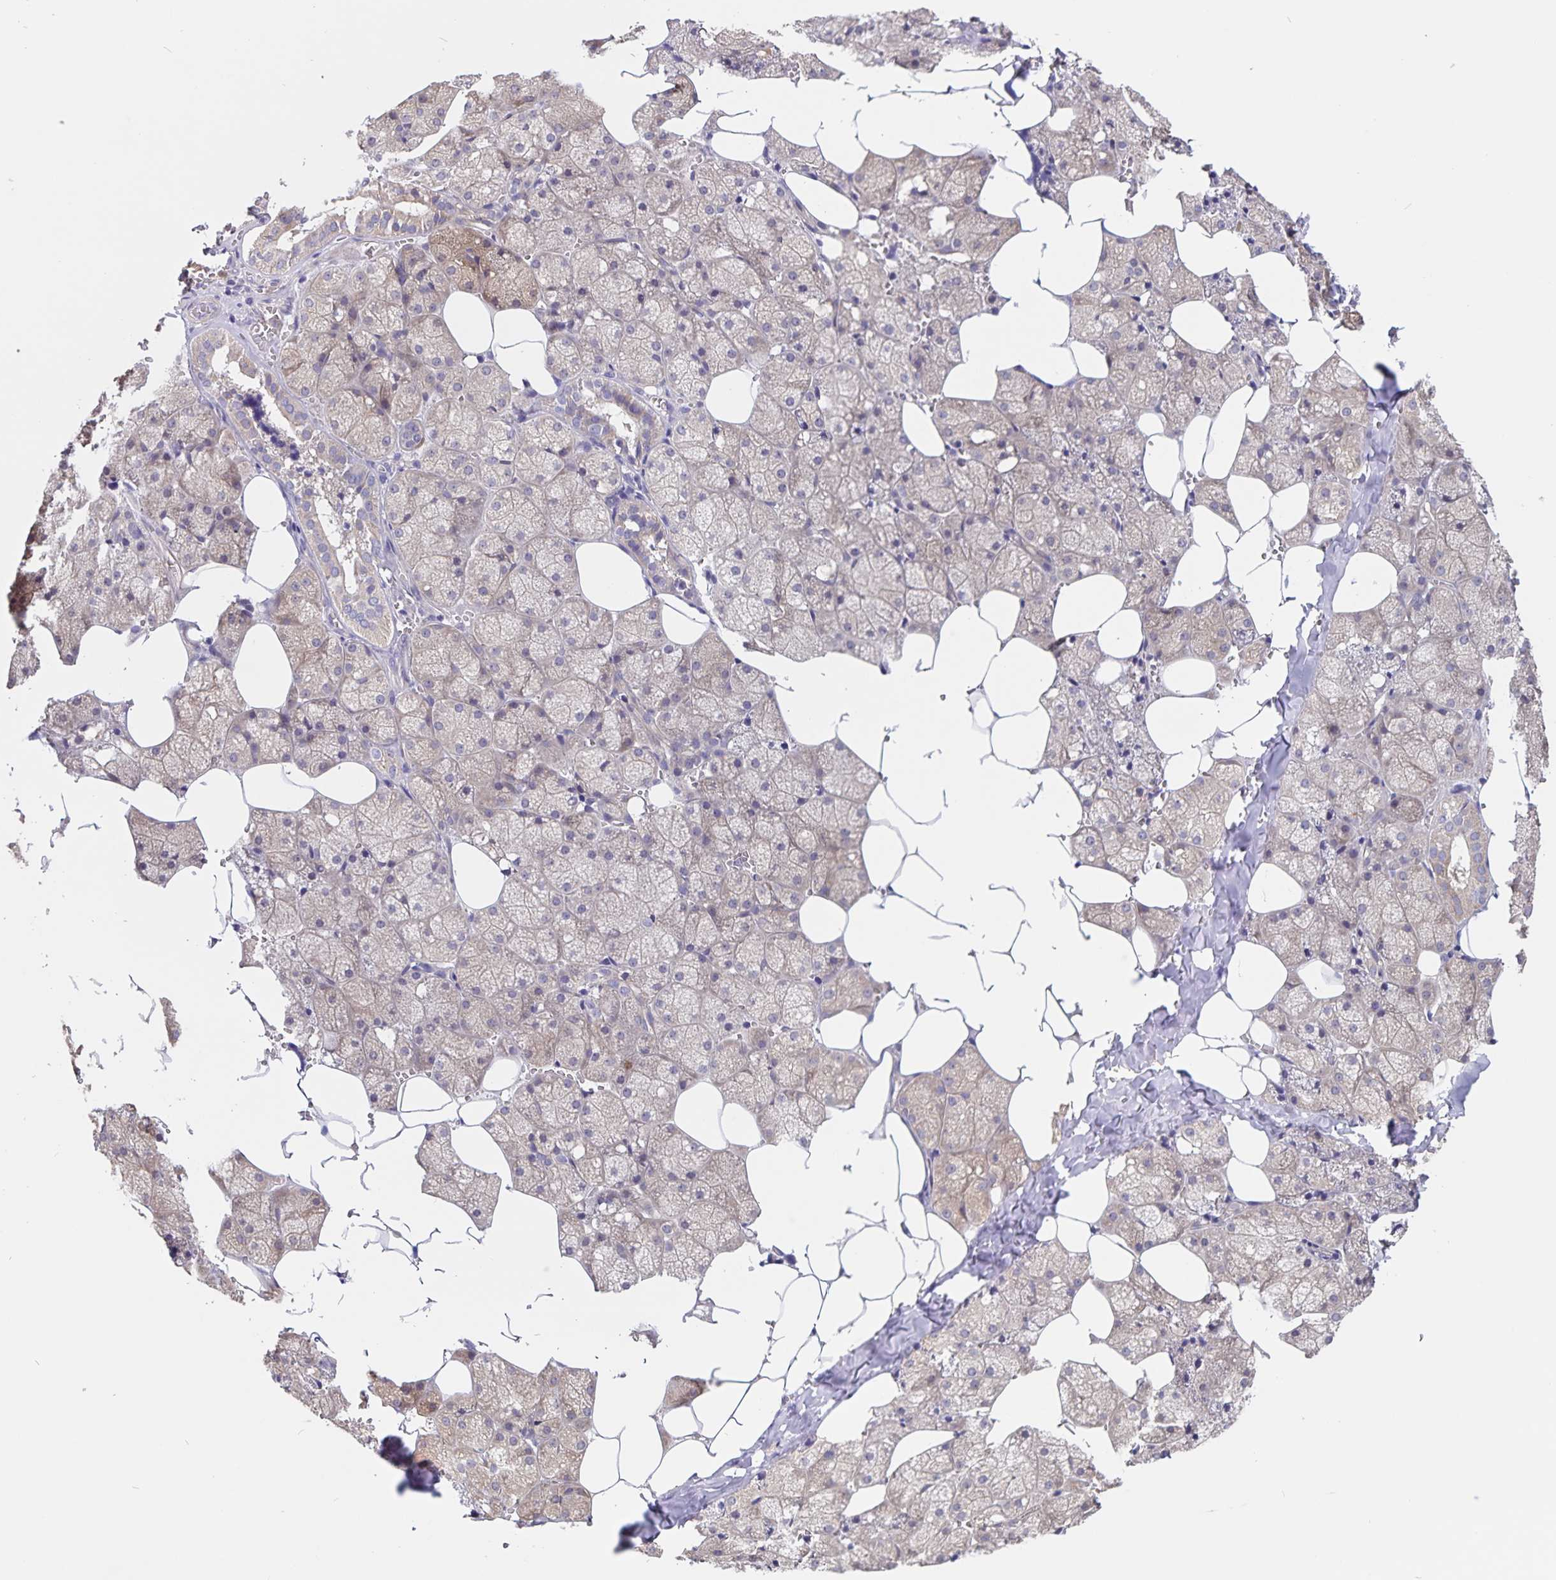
{"staining": {"intensity": "moderate", "quantity": "25%-75%", "location": "cytoplasmic/membranous"}, "tissue": "salivary gland", "cell_type": "Glandular cells", "image_type": "normal", "snomed": [{"axis": "morphology", "description": "Normal tissue, NOS"}, {"axis": "topography", "description": "Salivary gland"}, {"axis": "topography", "description": "Peripheral nerve tissue"}], "caption": "Approximately 25%-75% of glandular cells in benign human salivary gland exhibit moderate cytoplasmic/membranous protein staining as visualized by brown immunohistochemical staining.", "gene": "FBXL16", "patient": {"sex": "male", "age": 38}}